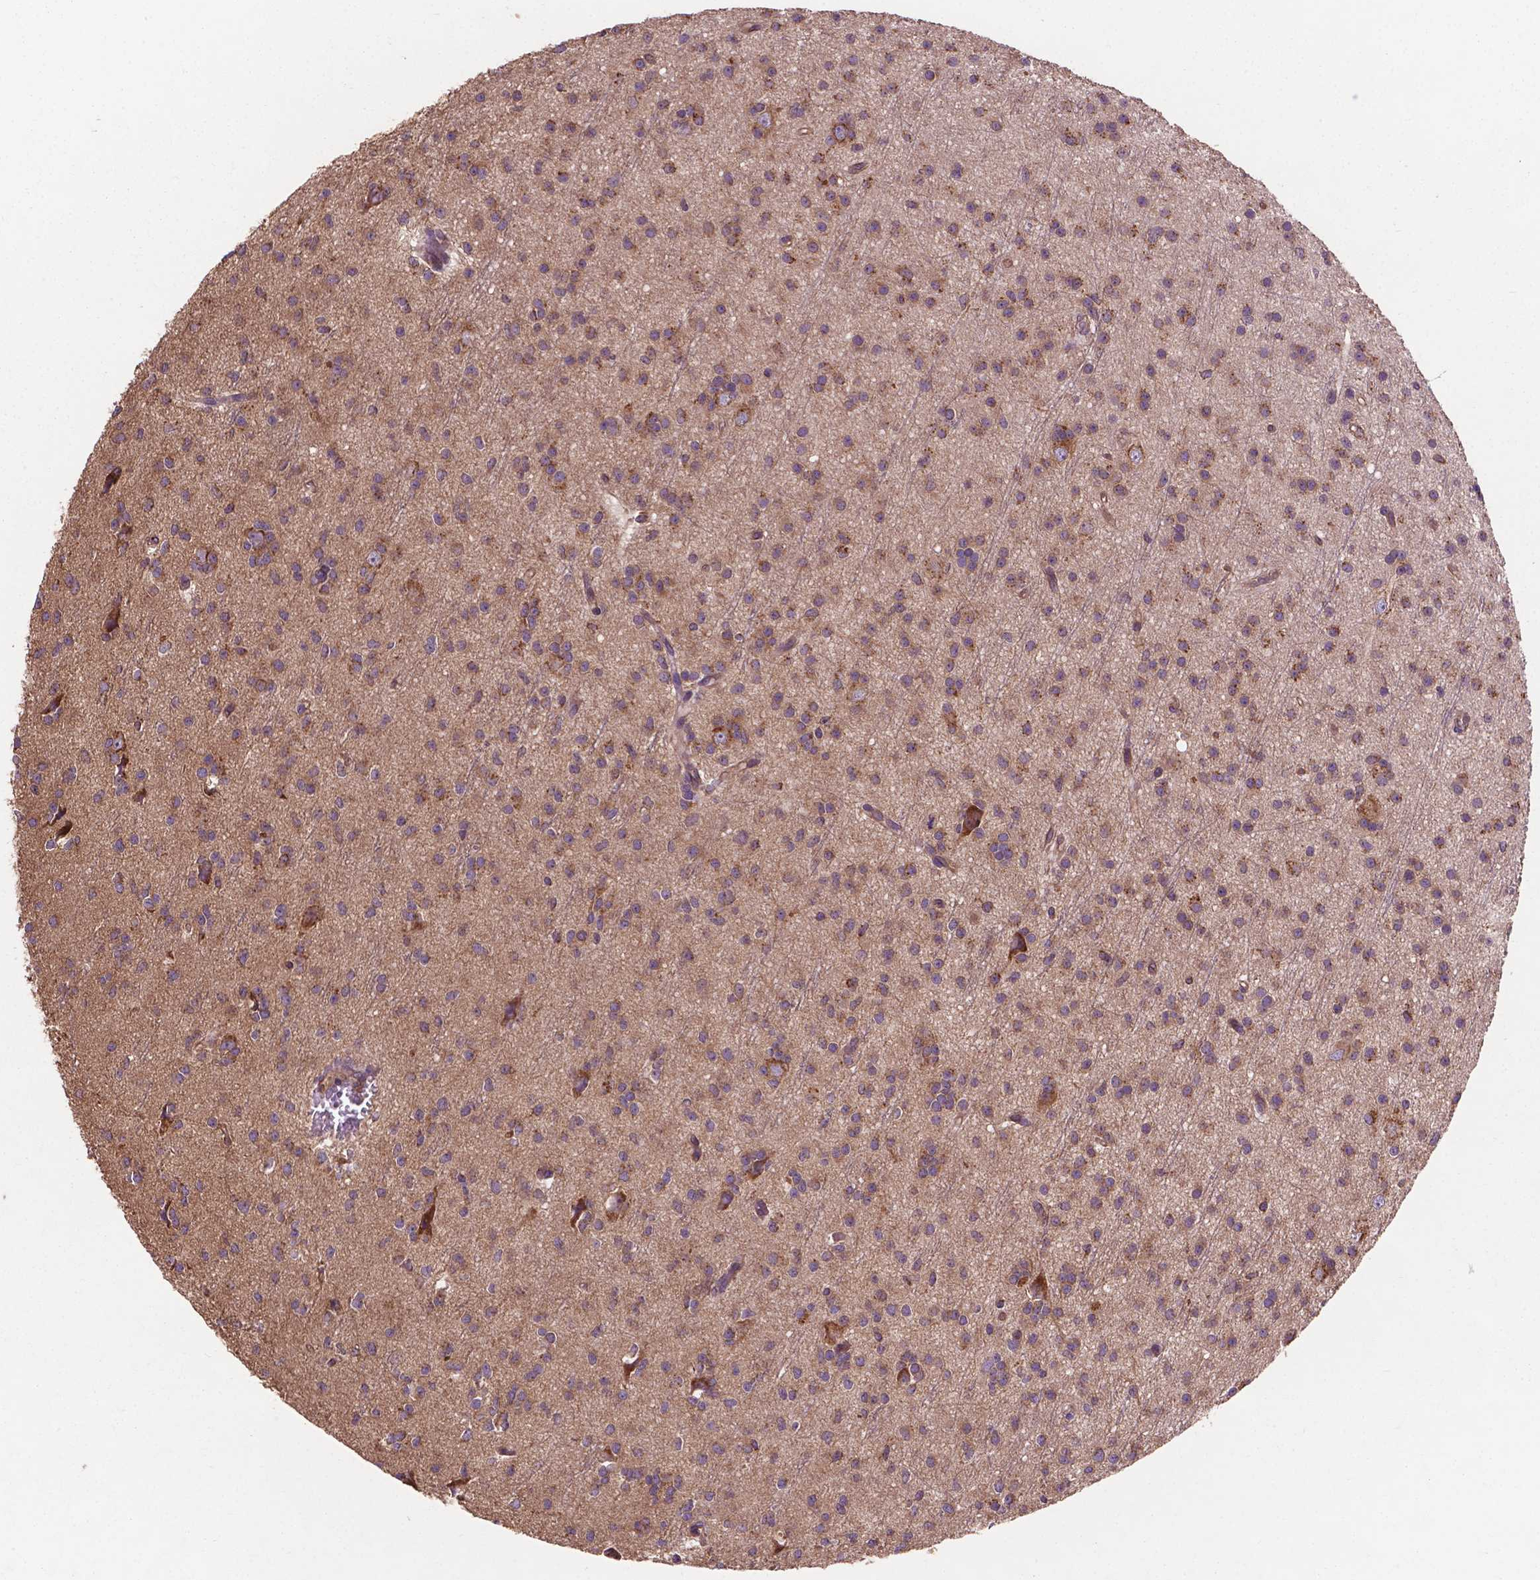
{"staining": {"intensity": "moderate", "quantity": "25%-75%", "location": "cytoplasmic/membranous"}, "tissue": "glioma", "cell_type": "Tumor cells", "image_type": "cancer", "snomed": [{"axis": "morphology", "description": "Glioma, malignant, Low grade"}, {"axis": "topography", "description": "Brain"}], "caption": "This image exhibits immunohistochemistry staining of human glioma, with medium moderate cytoplasmic/membranous positivity in about 25%-75% of tumor cells.", "gene": "CCDC71L", "patient": {"sex": "male", "age": 27}}